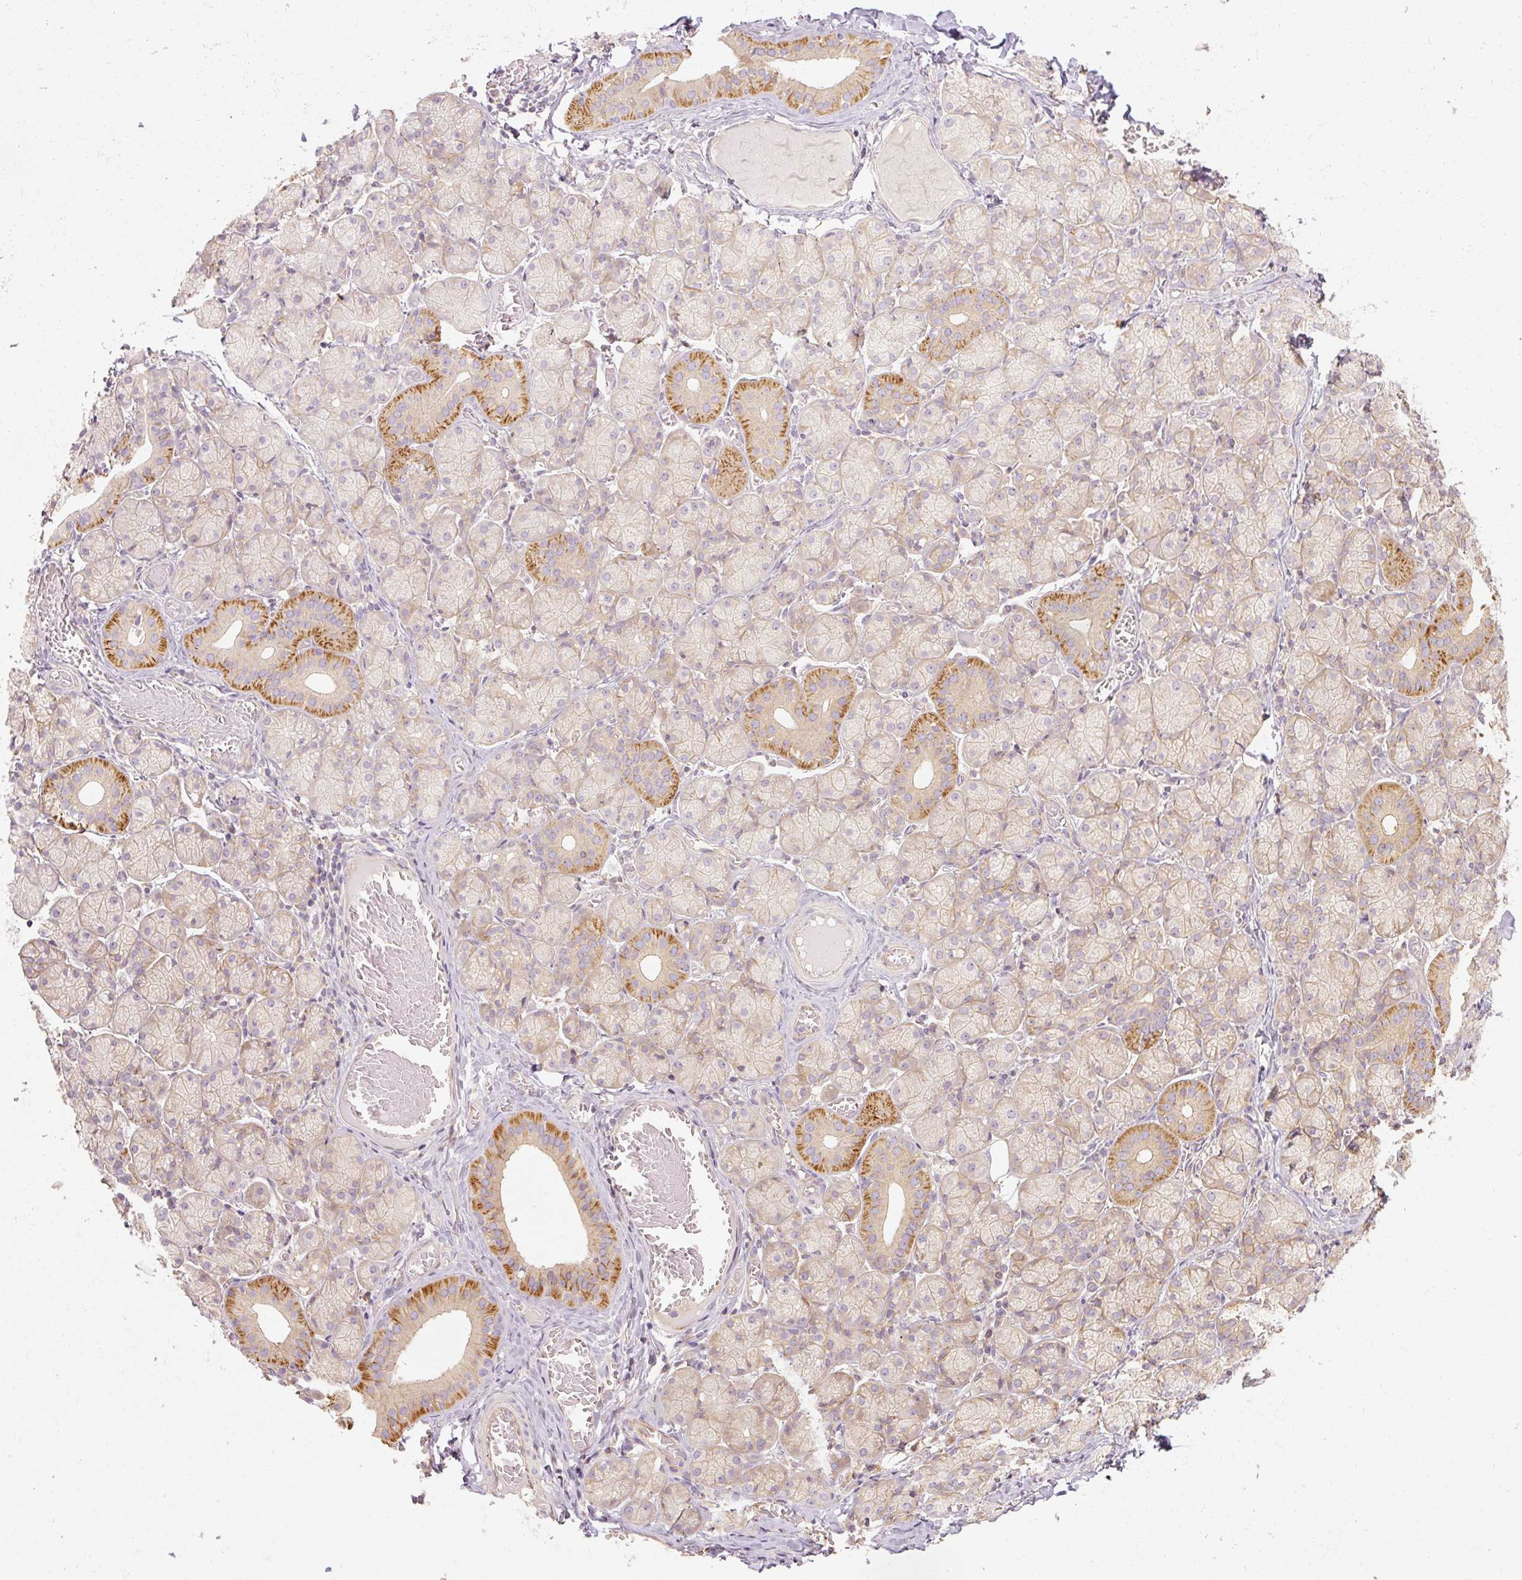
{"staining": {"intensity": "moderate", "quantity": "<25%", "location": "cytoplasmic/membranous"}, "tissue": "salivary gland", "cell_type": "Glandular cells", "image_type": "normal", "snomed": [{"axis": "morphology", "description": "Normal tissue, NOS"}, {"axis": "topography", "description": "Salivary gland"}], "caption": "Brown immunohistochemical staining in normal salivary gland exhibits moderate cytoplasmic/membranous positivity in approximately <25% of glandular cells.", "gene": "RB1CC1", "patient": {"sex": "female", "age": 24}}